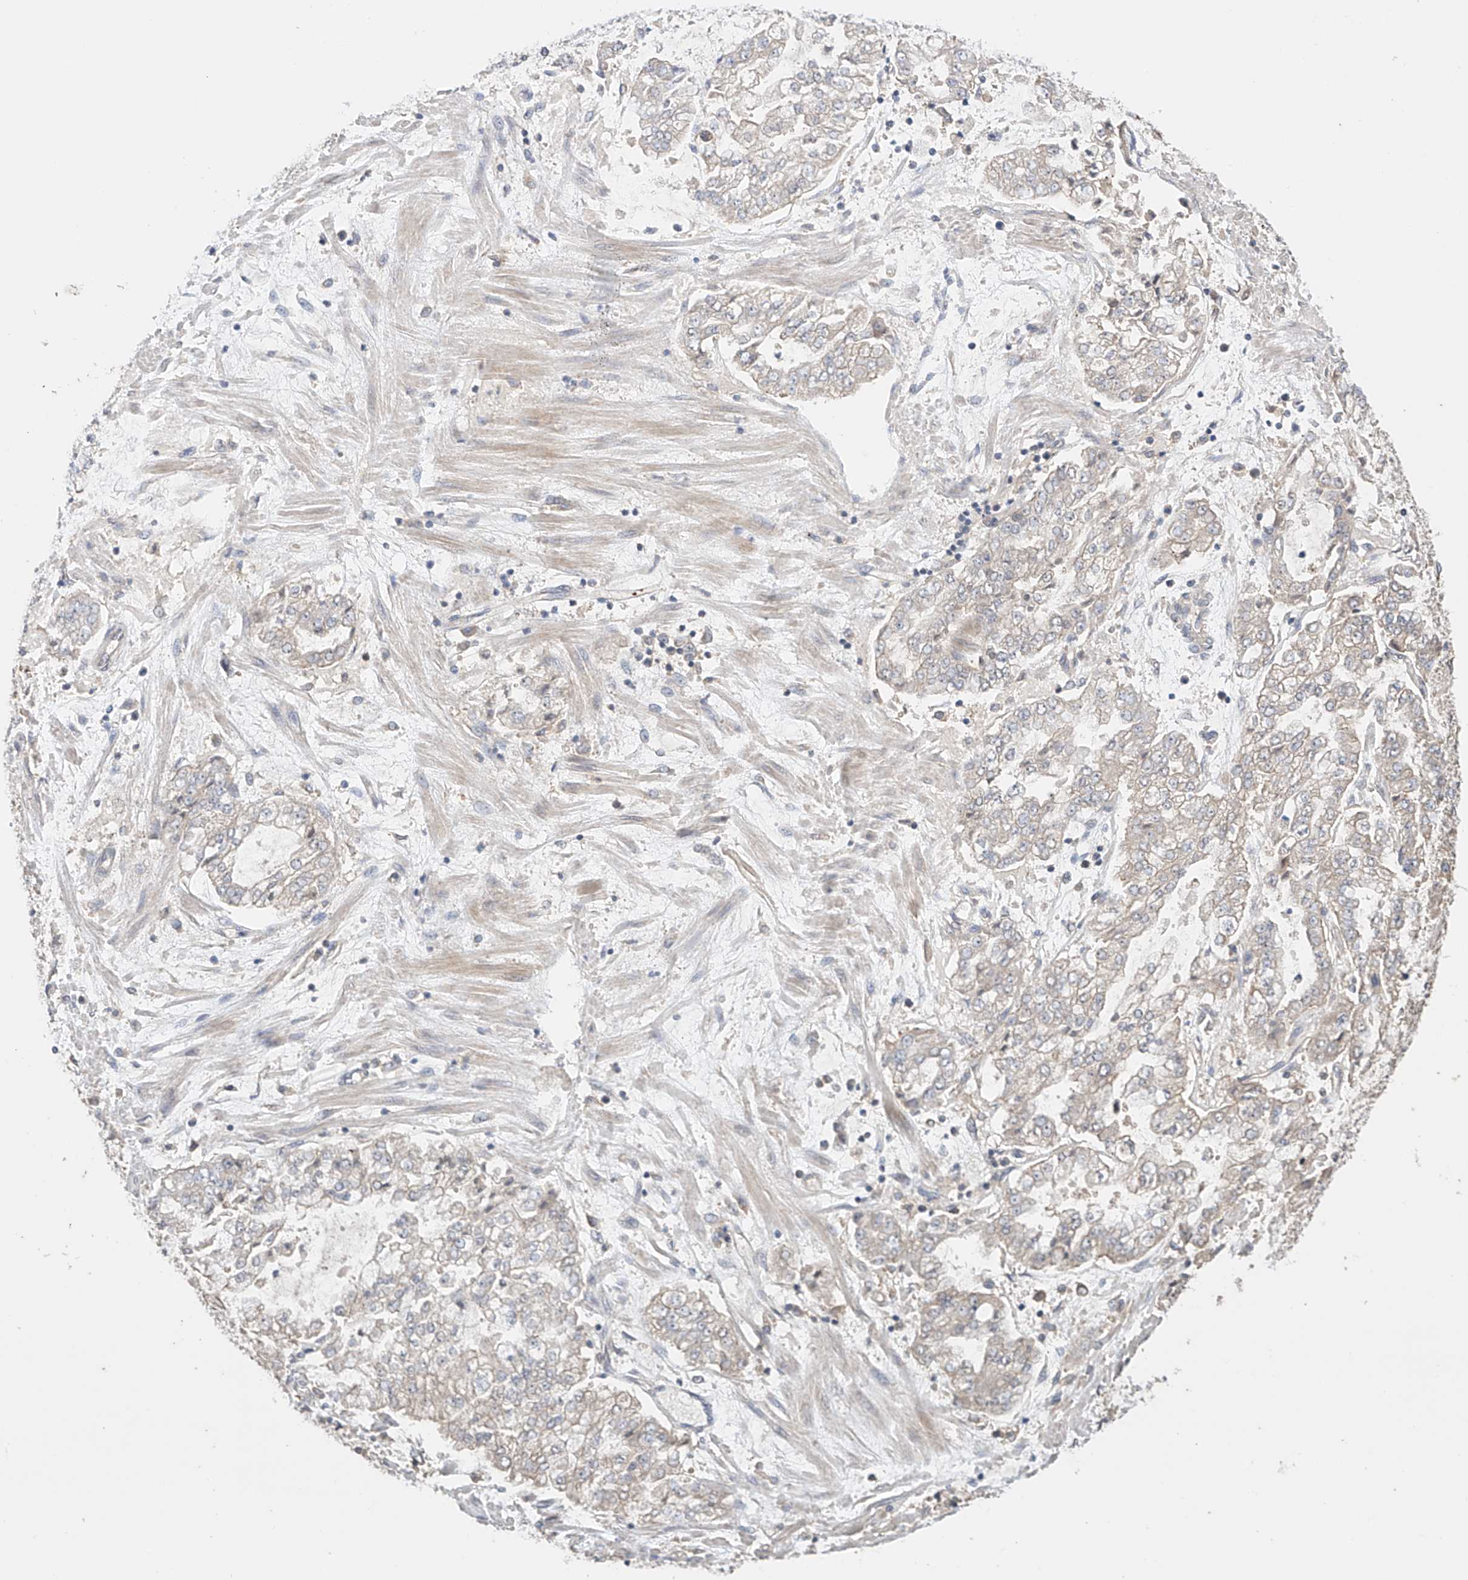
{"staining": {"intensity": "negative", "quantity": "none", "location": "none"}, "tissue": "stomach cancer", "cell_type": "Tumor cells", "image_type": "cancer", "snomed": [{"axis": "morphology", "description": "Adenocarcinoma, NOS"}, {"axis": "topography", "description": "Stomach"}], "caption": "Photomicrograph shows no significant protein positivity in tumor cells of stomach cancer. (DAB (3,3'-diaminobenzidine) immunohistochemistry with hematoxylin counter stain).", "gene": "ZFHX2", "patient": {"sex": "male", "age": 76}}